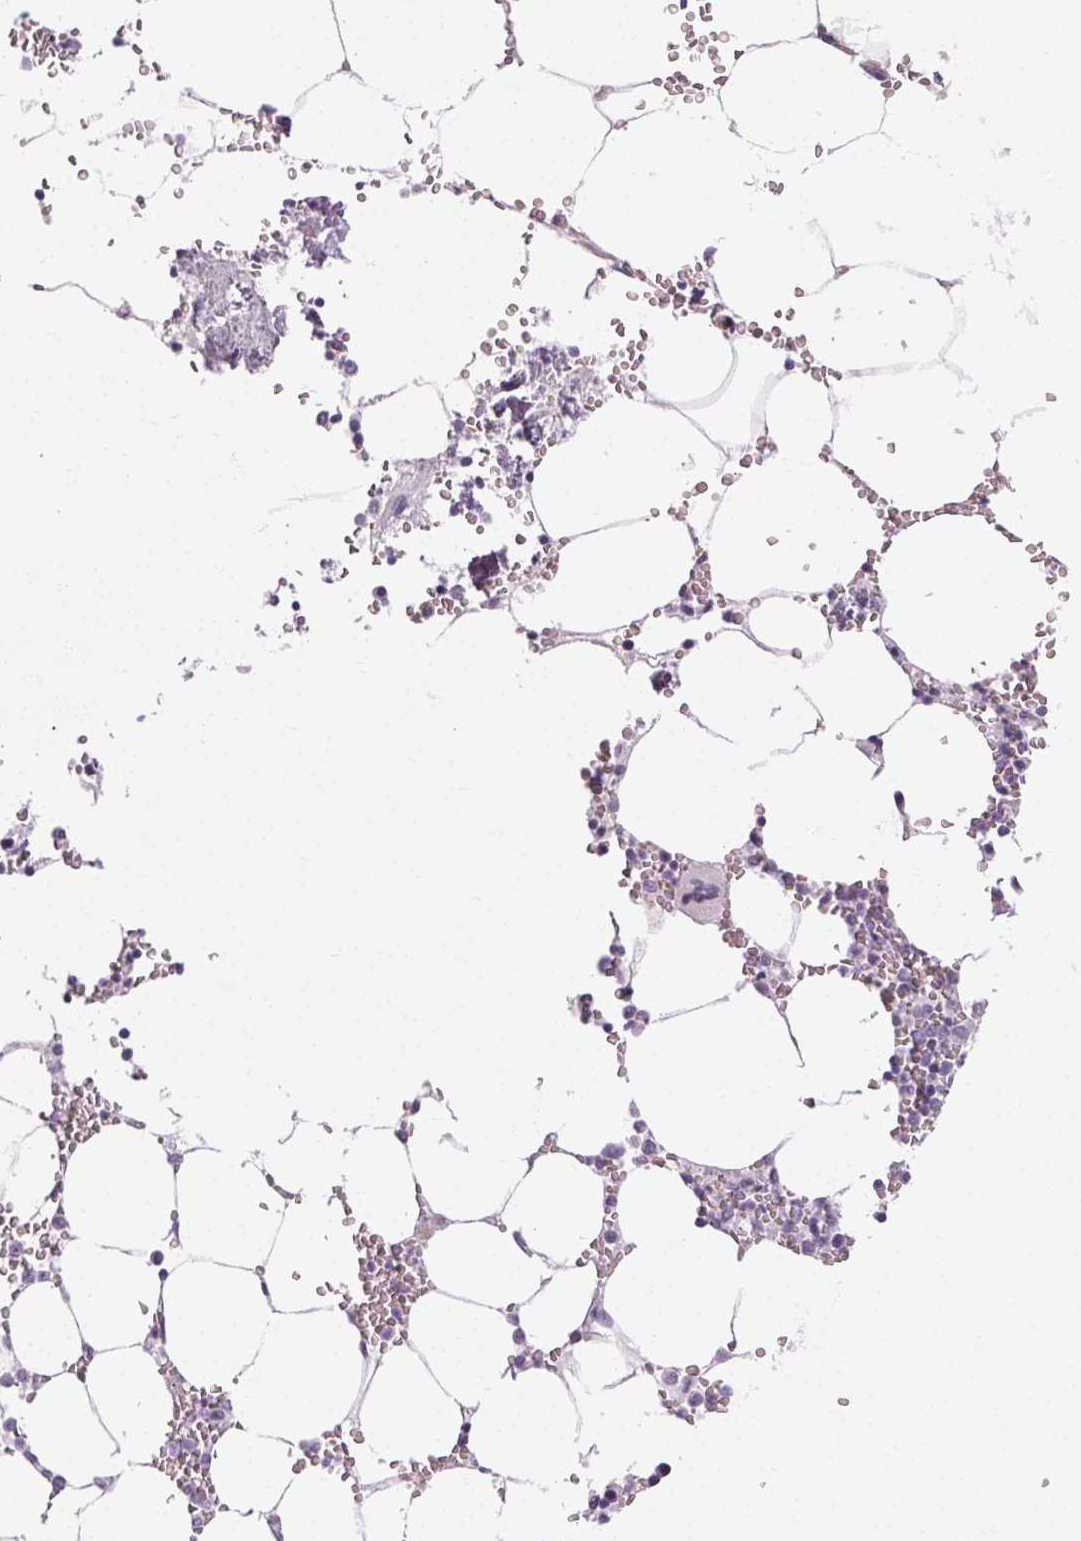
{"staining": {"intensity": "negative", "quantity": "none", "location": "none"}, "tissue": "bone marrow", "cell_type": "Hematopoietic cells", "image_type": "normal", "snomed": [{"axis": "morphology", "description": "Normal tissue, NOS"}, {"axis": "topography", "description": "Bone marrow"}], "caption": "The micrograph displays no significant staining in hematopoietic cells of bone marrow.", "gene": "POMC", "patient": {"sex": "male", "age": 54}}